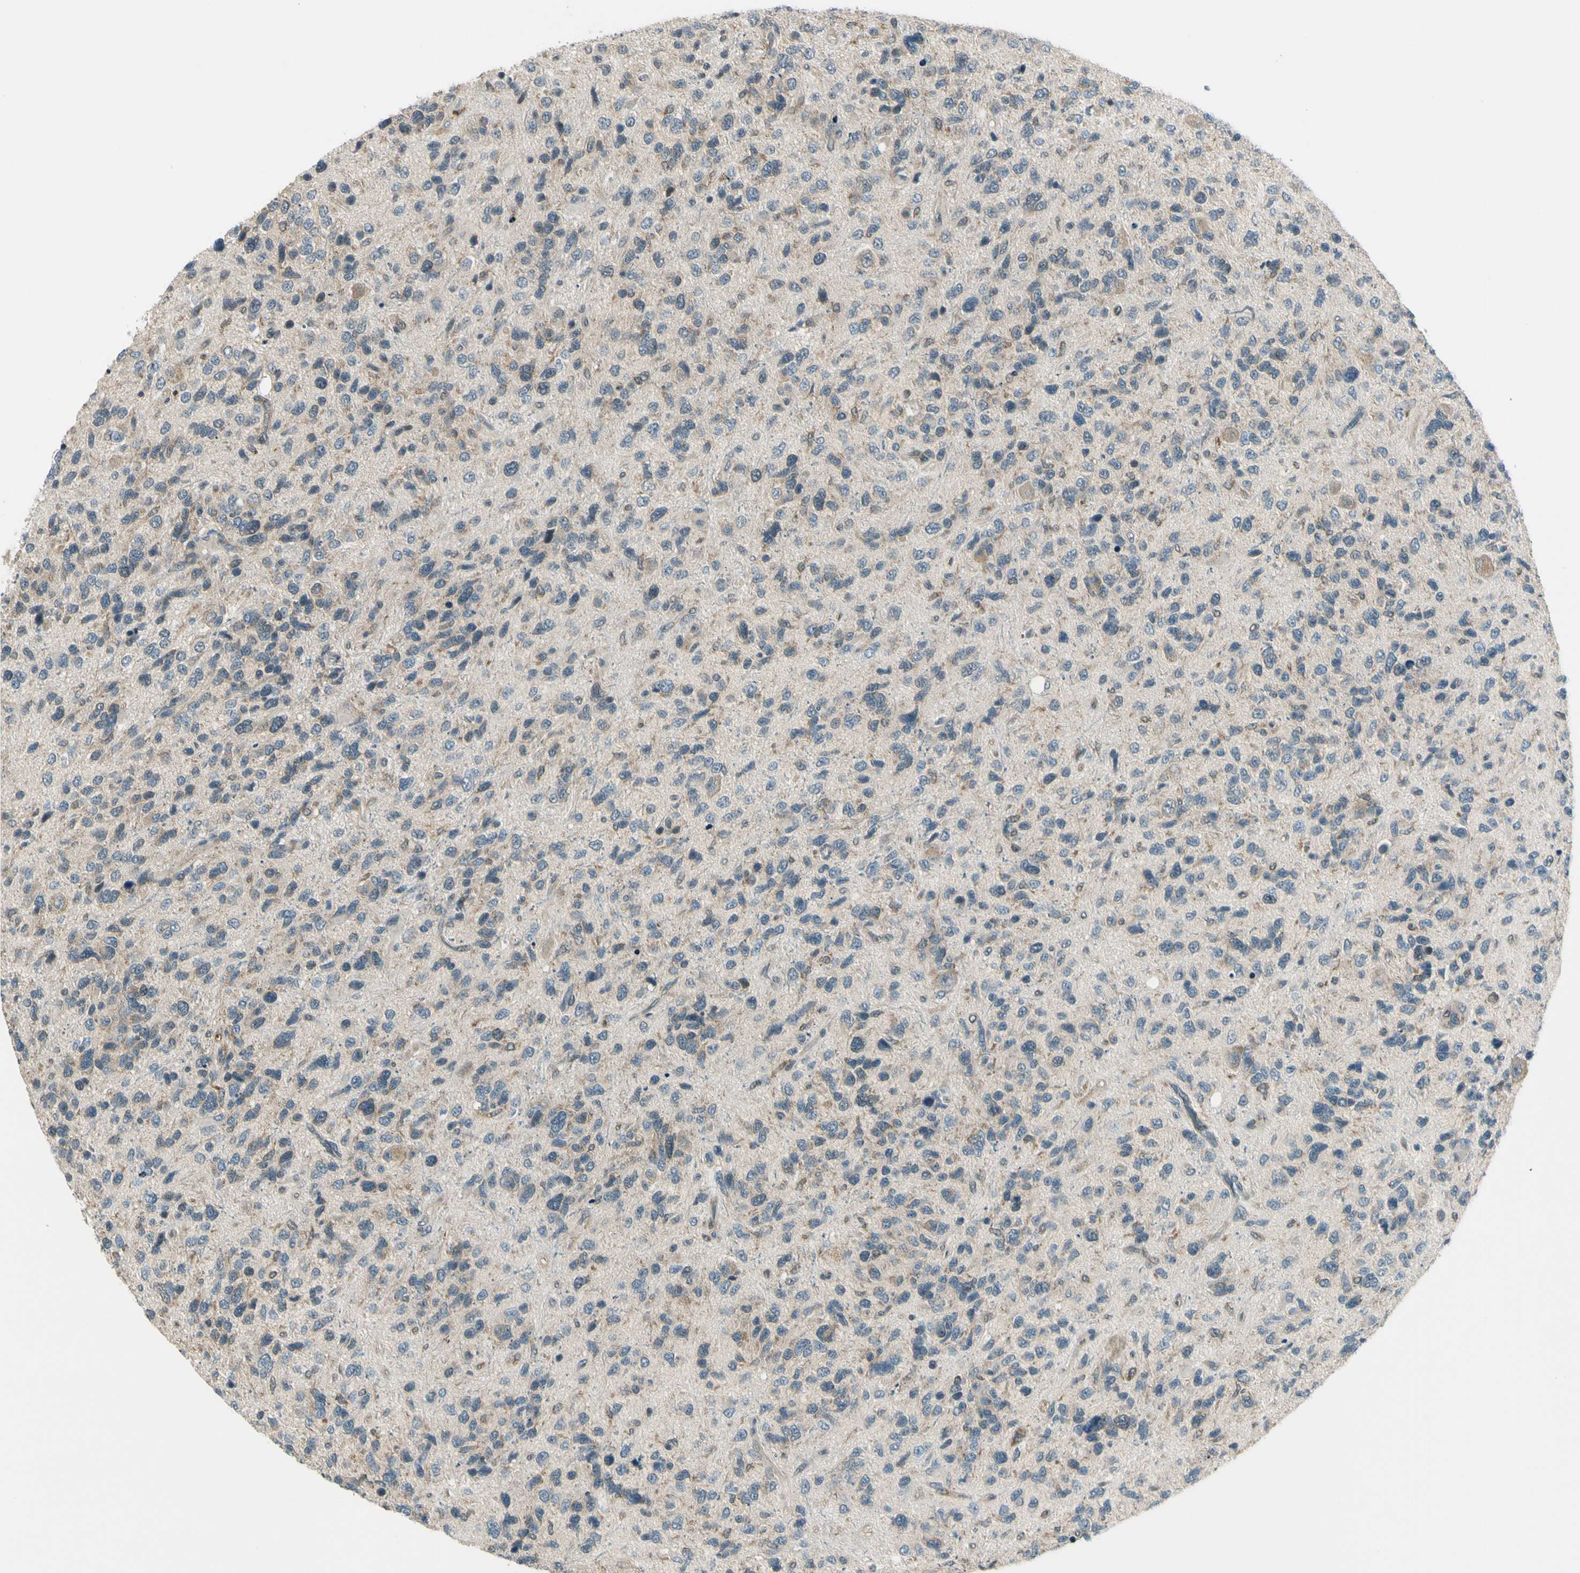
{"staining": {"intensity": "weak", "quantity": "<25%", "location": "cytoplasmic/membranous"}, "tissue": "glioma", "cell_type": "Tumor cells", "image_type": "cancer", "snomed": [{"axis": "morphology", "description": "Glioma, malignant, High grade"}, {"axis": "topography", "description": "Brain"}], "caption": "Immunohistochemical staining of human high-grade glioma (malignant) shows no significant staining in tumor cells.", "gene": "SVBP", "patient": {"sex": "female", "age": 58}}